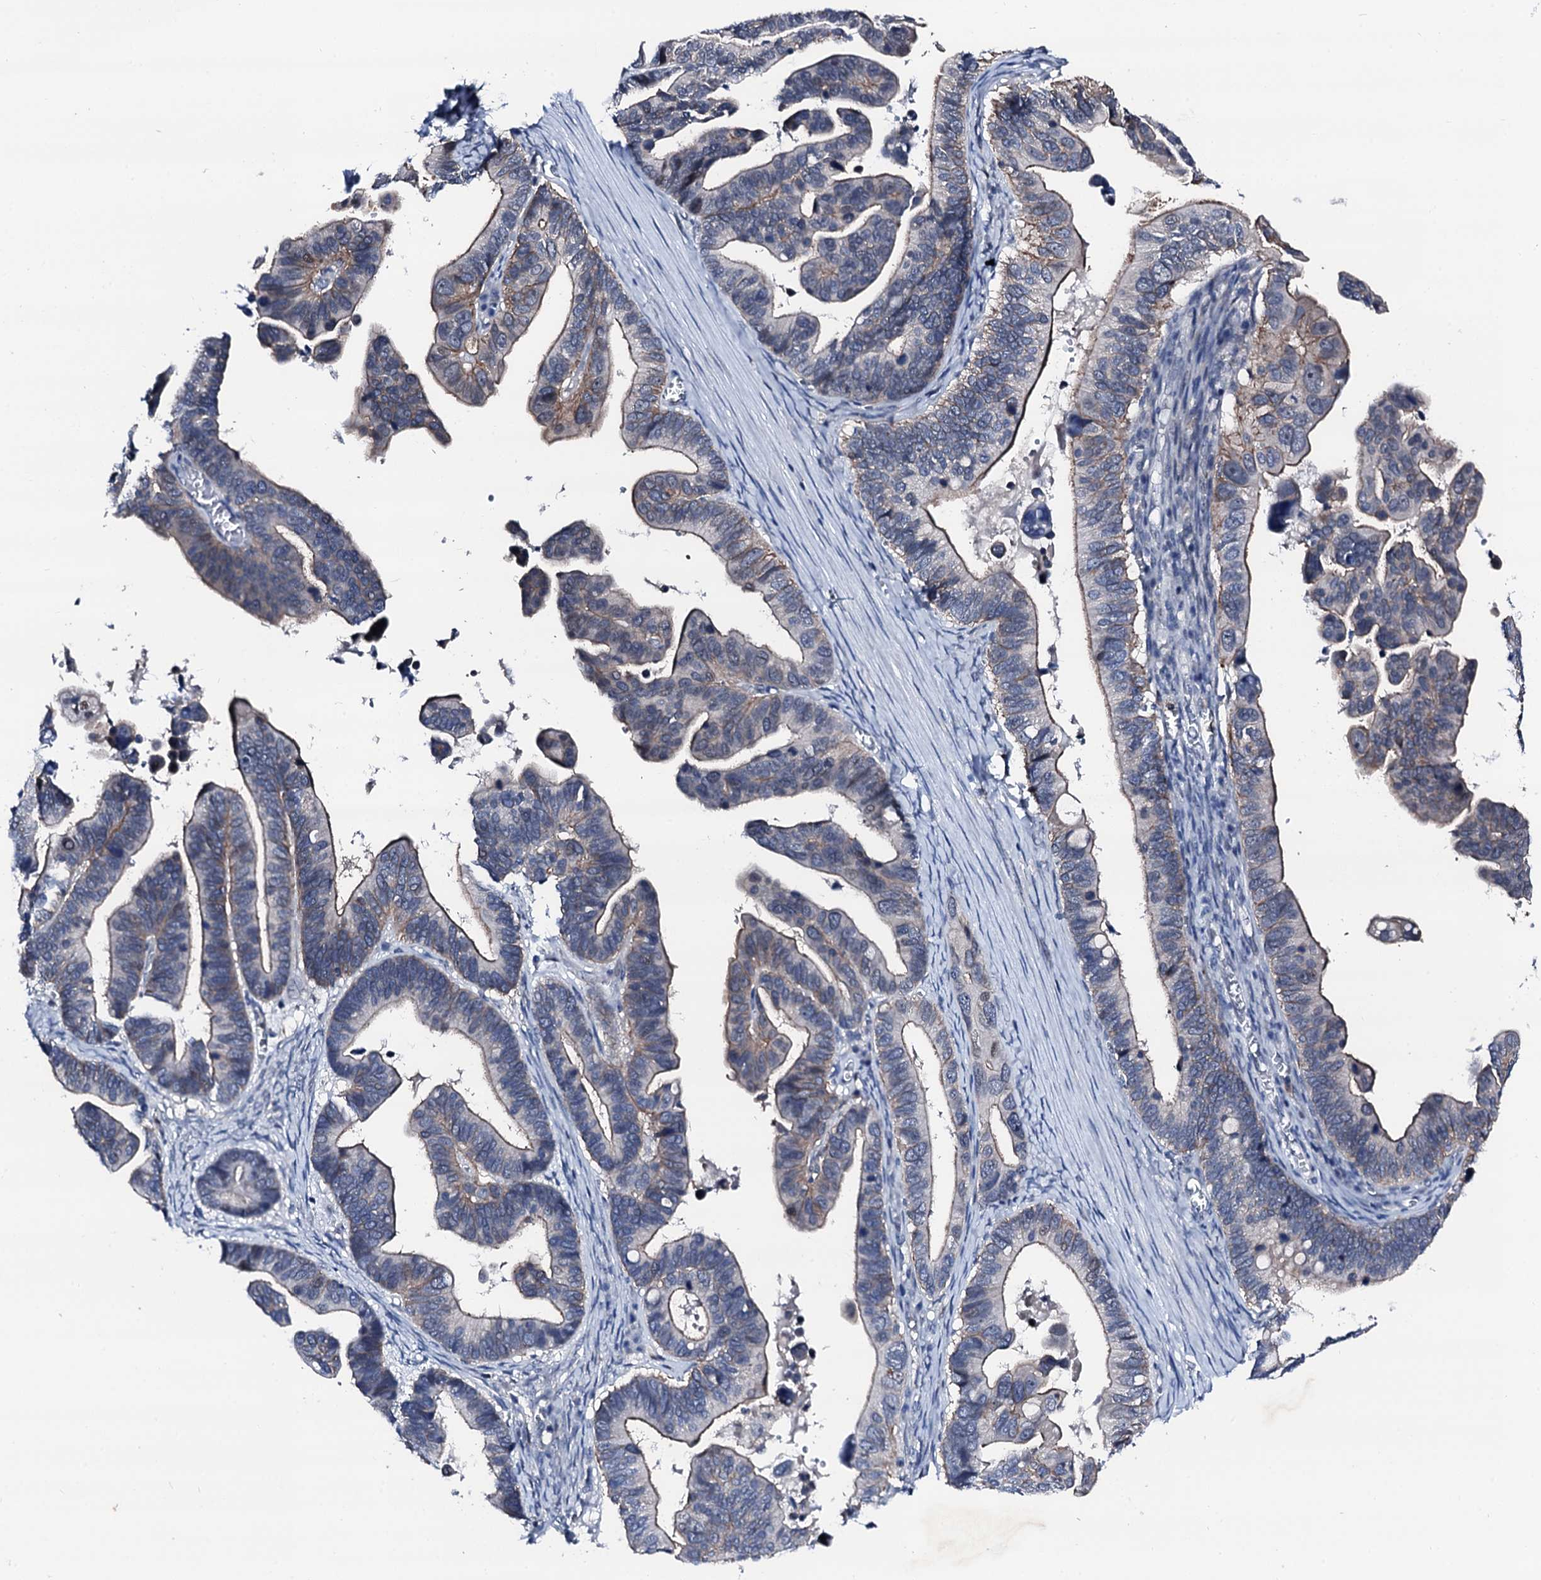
{"staining": {"intensity": "moderate", "quantity": "<25%", "location": "cytoplasmic/membranous"}, "tissue": "ovarian cancer", "cell_type": "Tumor cells", "image_type": "cancer", "snomed": [{"axis": "morphology", "description": "Cystadenocarcinoma, serous, NOS"}, {"axis": "topography", "description": "Ovary"}], "caption": "Human ovarian serous cystadenocarcinoma stained for a protein (brown) demonstrates moderate cytoplasmic/membranous positive positivity in approximately <25% of tumor cells.", "gene": "TRAFD1", "patient": {"sex": "female", "age": 56}}